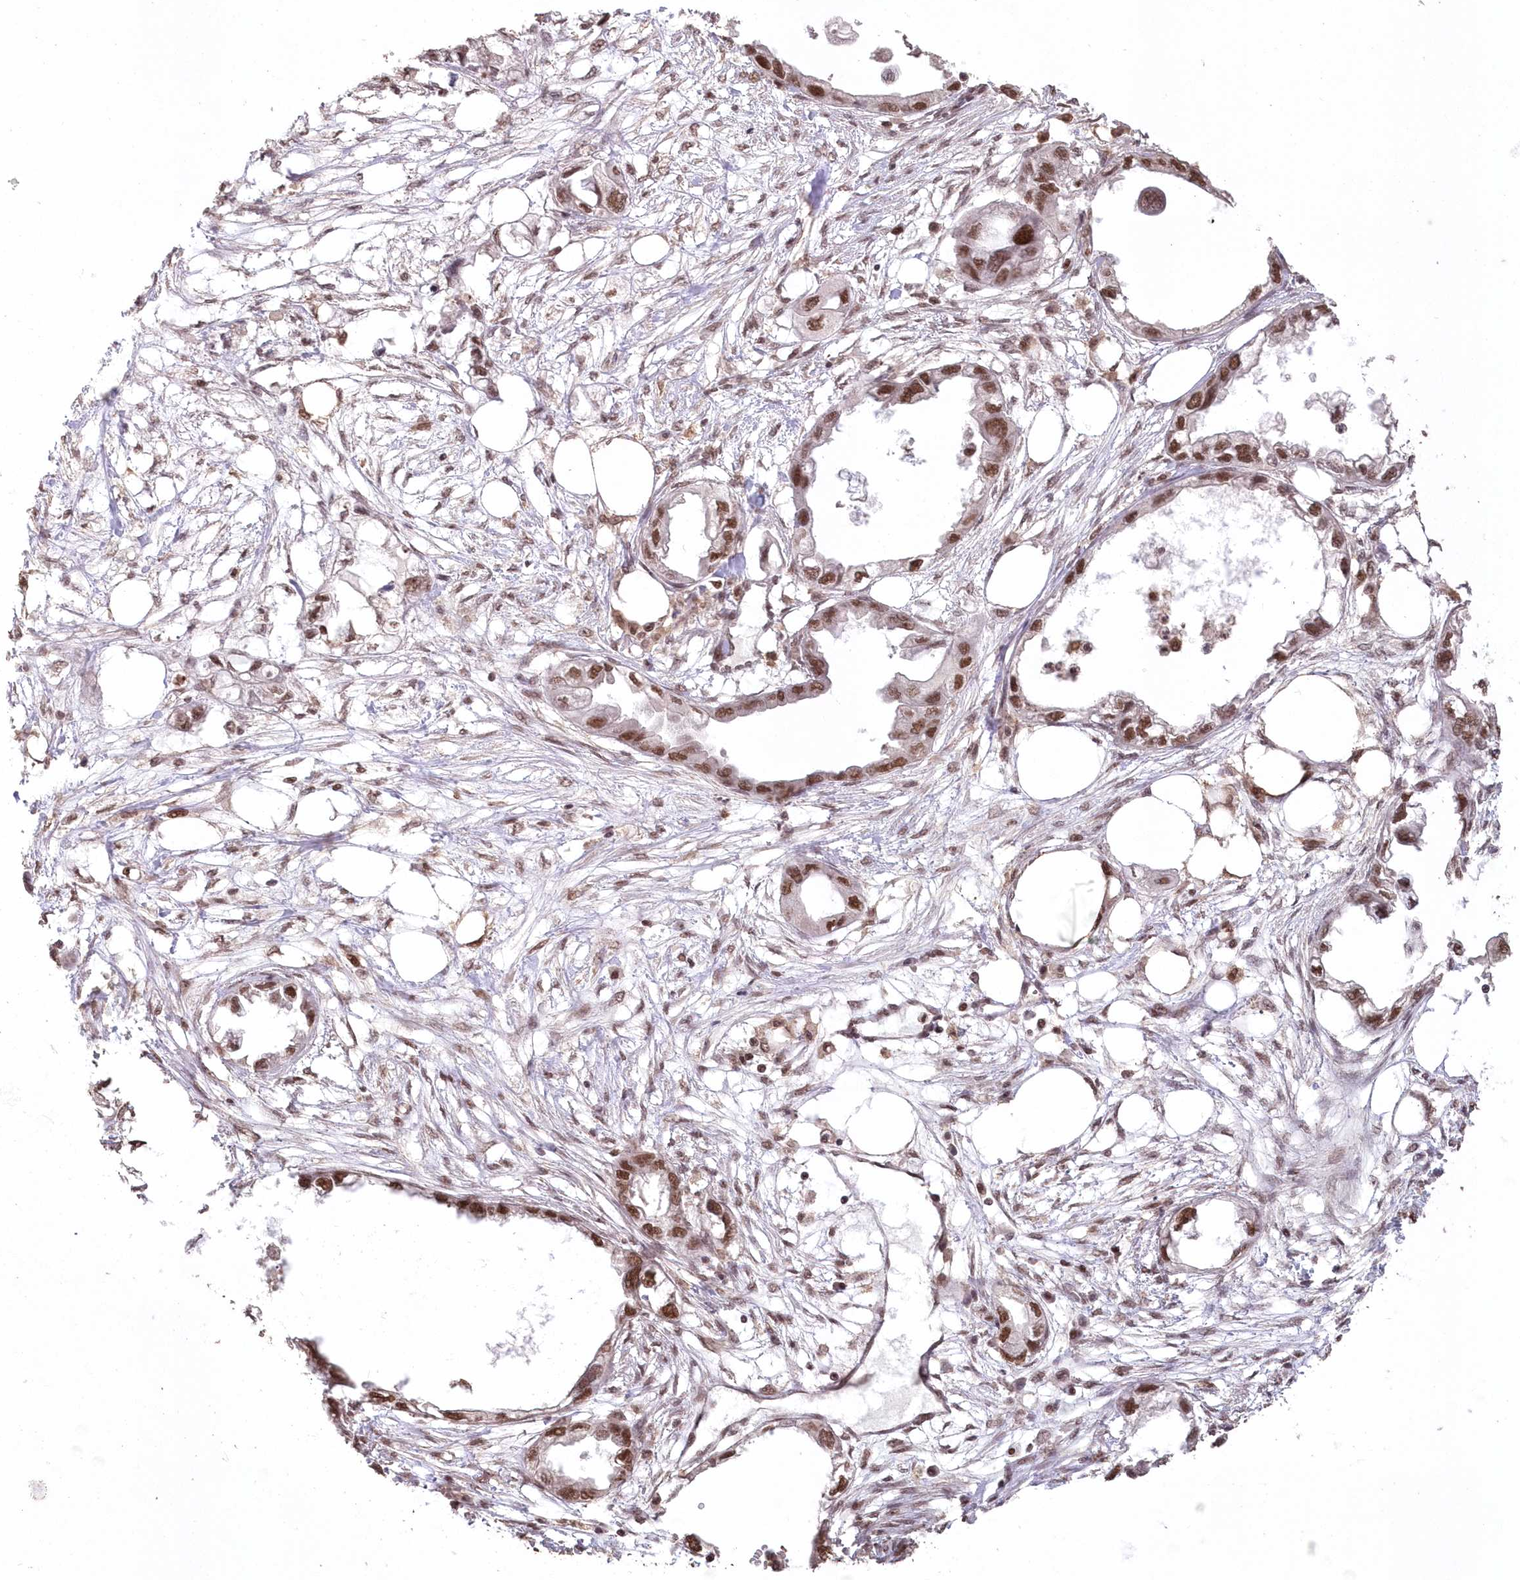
{"staining": {"intensity": "strong", "quantity": ">75%", "location": "nuclear"}, "tissue": "endometrial cancer", "cell_type": "Tumor cells", "image_type": "cancer", "snomed": [{"axis": "morphology", "description": "Adenocarcinoma, NOS"}, {"axis": "morphology", "description": "Adenocarcinoma, metastatic, NOS"}, {"axis": "topography", "description": "Adipose tissue"}, {"axis": "topography", "description": "Endometrium"}], "caption": "Metastatic adenocarcinoma (endometrial) stained with a protein marker shows strong staining in tumor cells.", "gene": "PDS5A", "patient": {"sex": "female", "age": 67}}